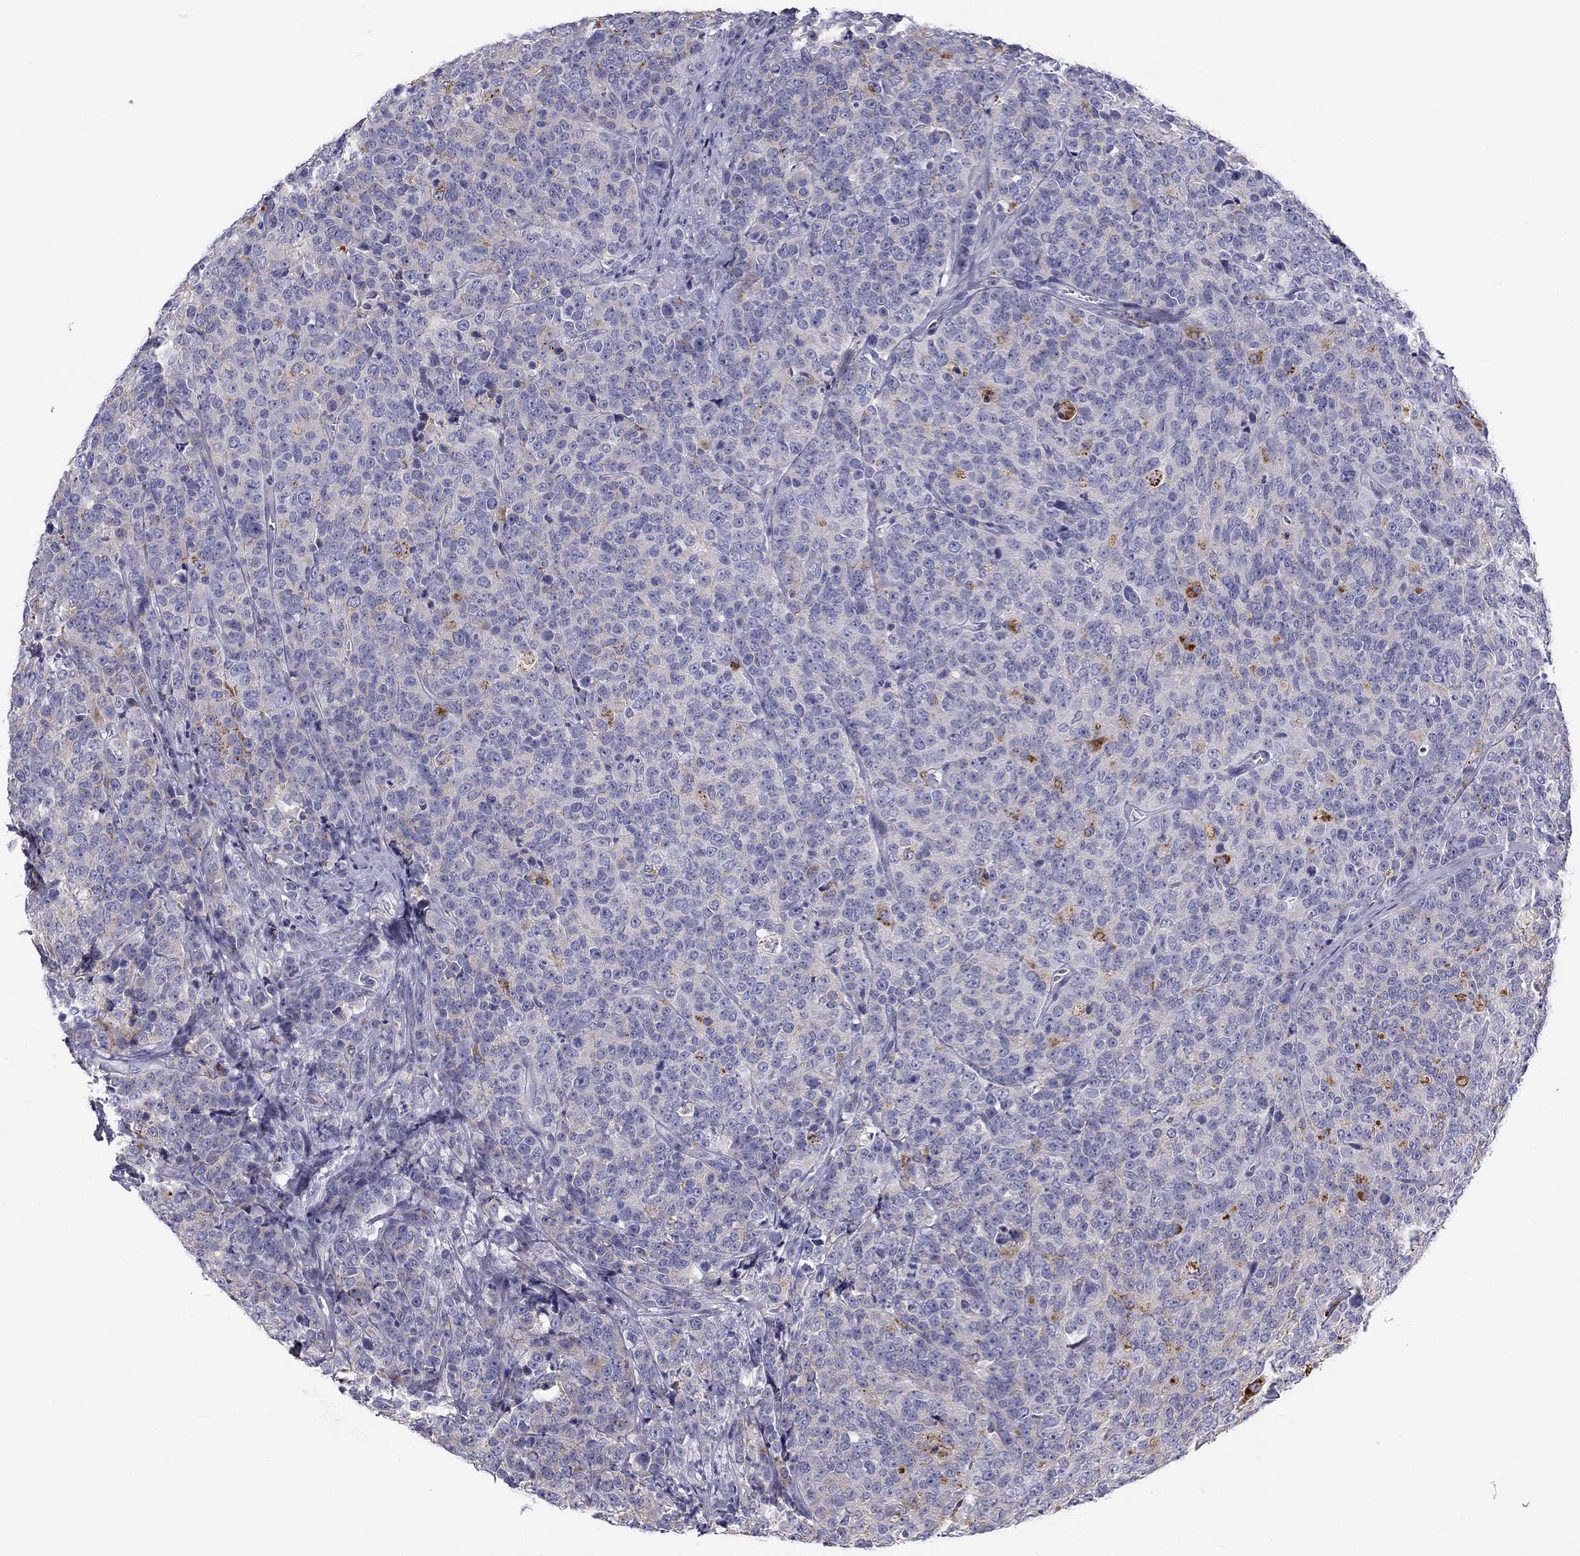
{"staining": {"intensity": "moderate", "quantity": "<25%", "location": "cytoplasmic/membranous"}, "tissue": "prostate cancer", "cell_type": "Tumor cells", "image_type": "cancer", "snomed": [{"axis": "morphology", "description": "Adenocarcinoma, NOS"}, {"axis": "topography", "description": "Prostate"}], "caption": "Tumor cells show low levels of moderate cytoplasmic/membranous positivity in about <25% of cells in human prostate cancer.", "gene": "CLPSL2", "patient": {"sex": "male", "age": 67}}